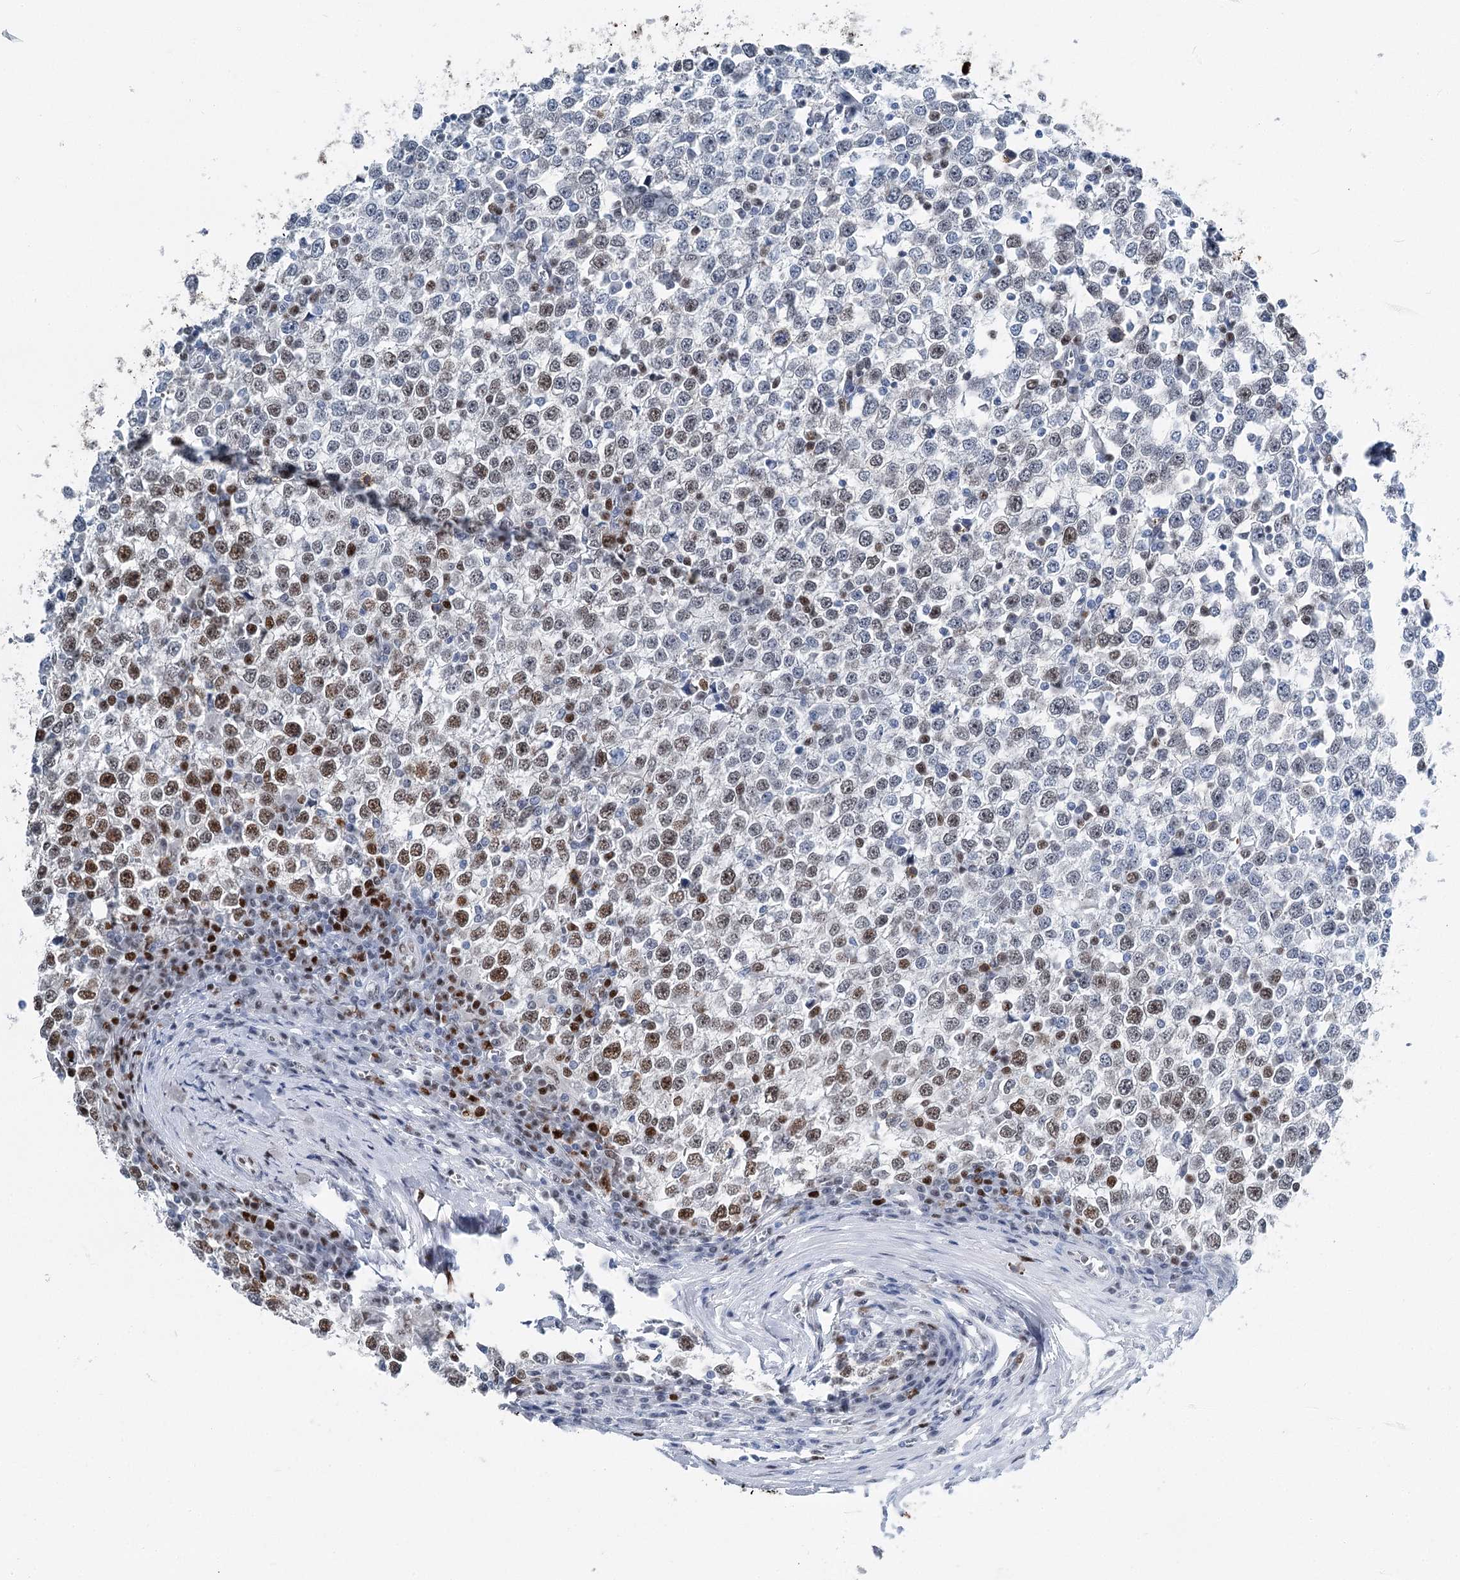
{"staining": {"intensity": "moderate", "quantity": "25%-75%", "location": "nuclear"}, "tissue": "testis cancer", "cell_type": "Tumor cells", "image_type": "cancer", "snomed": [{"axis": "morphology", "description": "Seminoma, NOS"}, {"axis": "topography", "description": "Testis"}], "caption": "Immunohistochemistry (IHC) histopathology image of neoplastic tissue: testis cancer (seminoma) stained using immunohistochemistry displays medium levels of moderate protein expression localized specifically in the nuclear of tumor cells, appearing as a nuclear brown color.", "gene": "HAT1", "patient": {"sex": "male", "age": 65}}